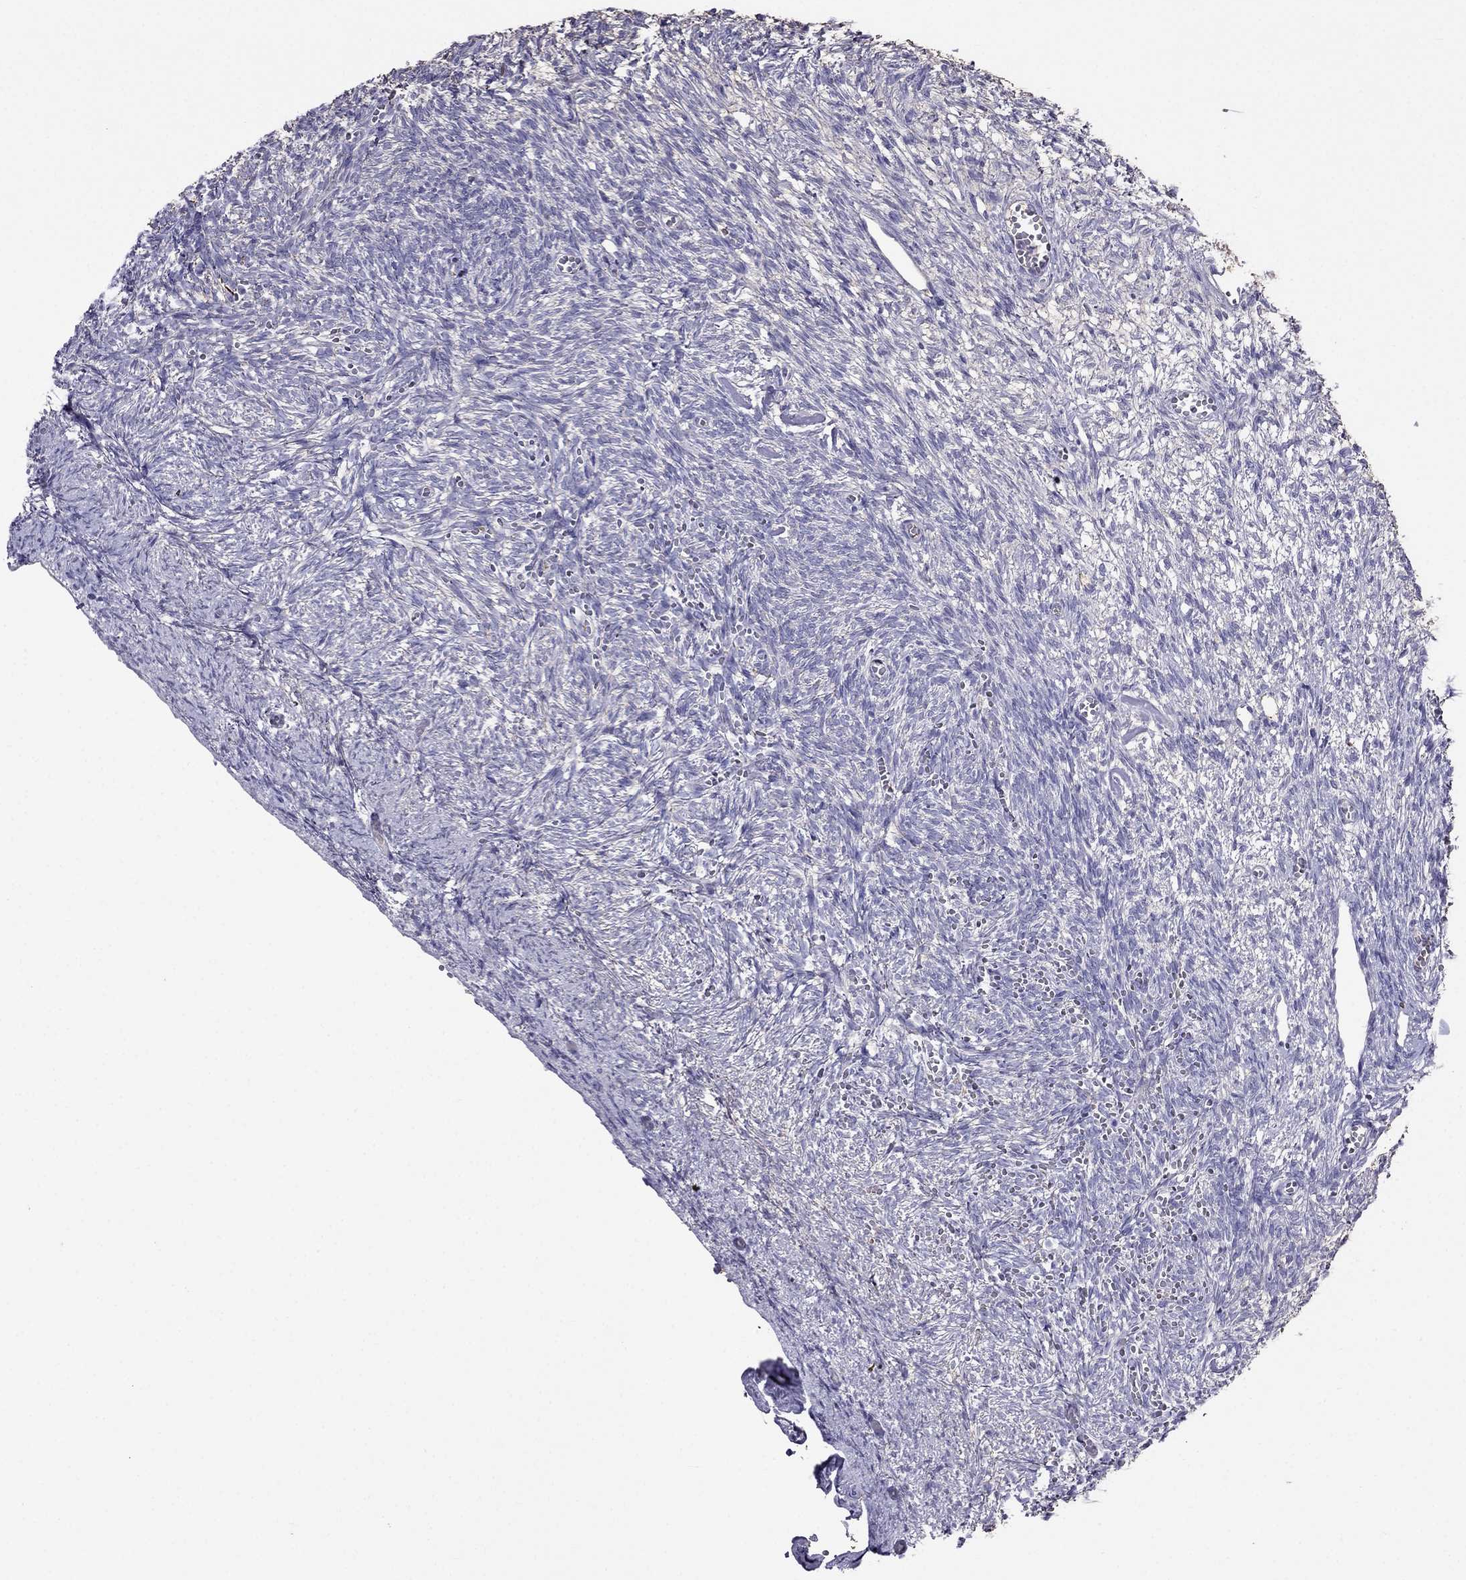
{"staining": {"intensity": "negative", "quantity": "none", "location": "none"}, "tissue": "ovary", "cell_type": "Follicle cells", "image_type": "normal", "snomed": [{"axis": "morphology", "description": "Normal tissue, NOS"}, {"axis": "topography", "description": "Ovary"}], "caption": "The IHC photomicrograph has no significant staining in follicle cells of ovary. The staining was performed using DAB (3,3'-diaminobenzidine) to visualize the protein expression in brown, while the nuclei were stained in blue with hematoxylin (Magnification: 20x).", "gene": "TBC1D21", "patient": {"sex": "female", "age": 43}}